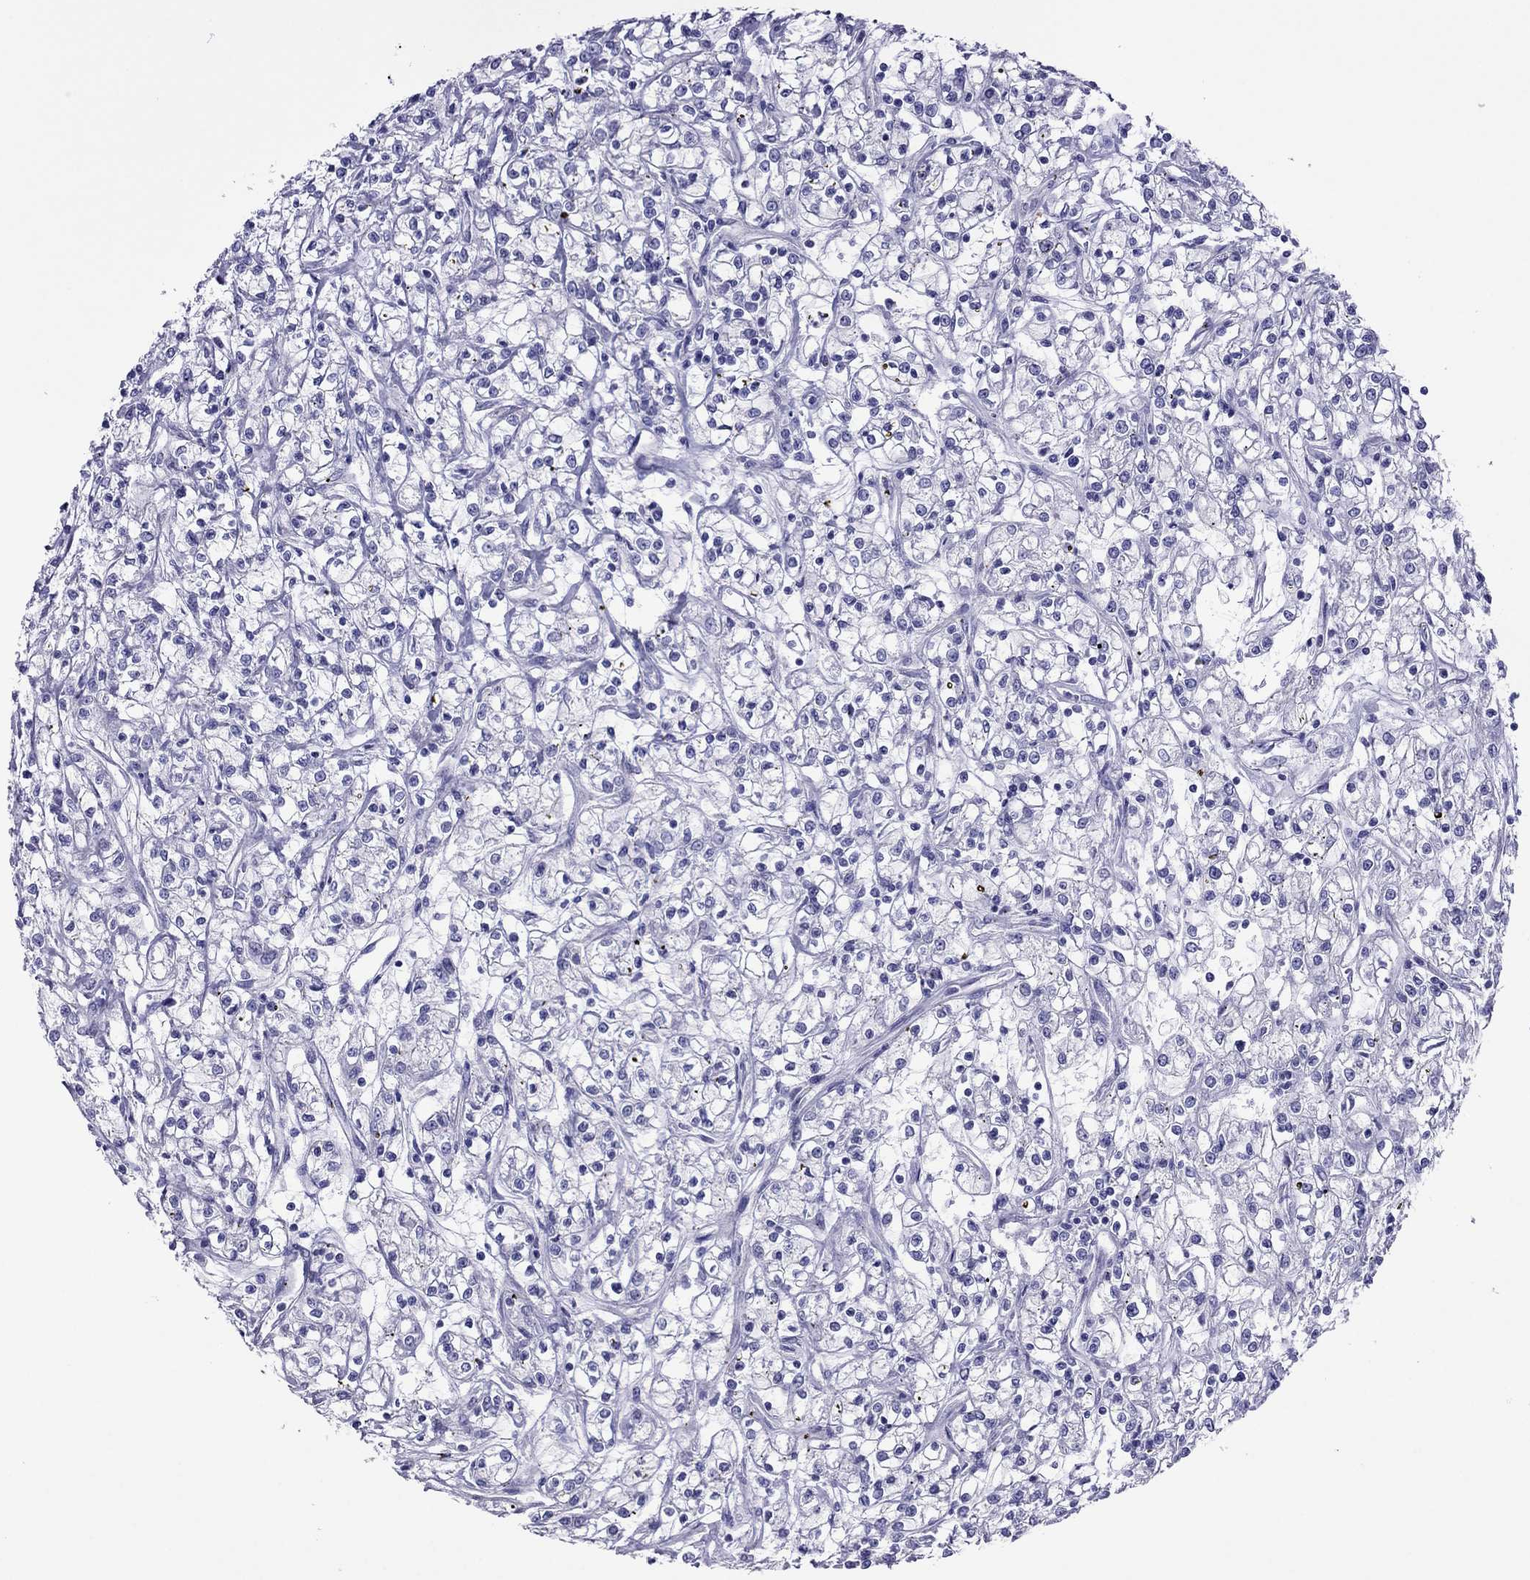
{"staining": {"intensity": "negative", "quantity": "none", "location": "none"}, "tissue": "renal cancer", "cell_type": "Tumor cells", "image_type": "cancer", "snomed": [{"axis": "morphology", "description": "Adenocarcinoma, NOS"}, {"axis": "topography", "description": "Kidney"}], "caption": "An IHC photomicrograph of renal cancer (adenocarcinoma) is shown. There is no staining in tumor cells of renal cancer (adenocarcinoma).", "gene": "PCDHA6", "patient": {"sex": "female", "age": 59}}